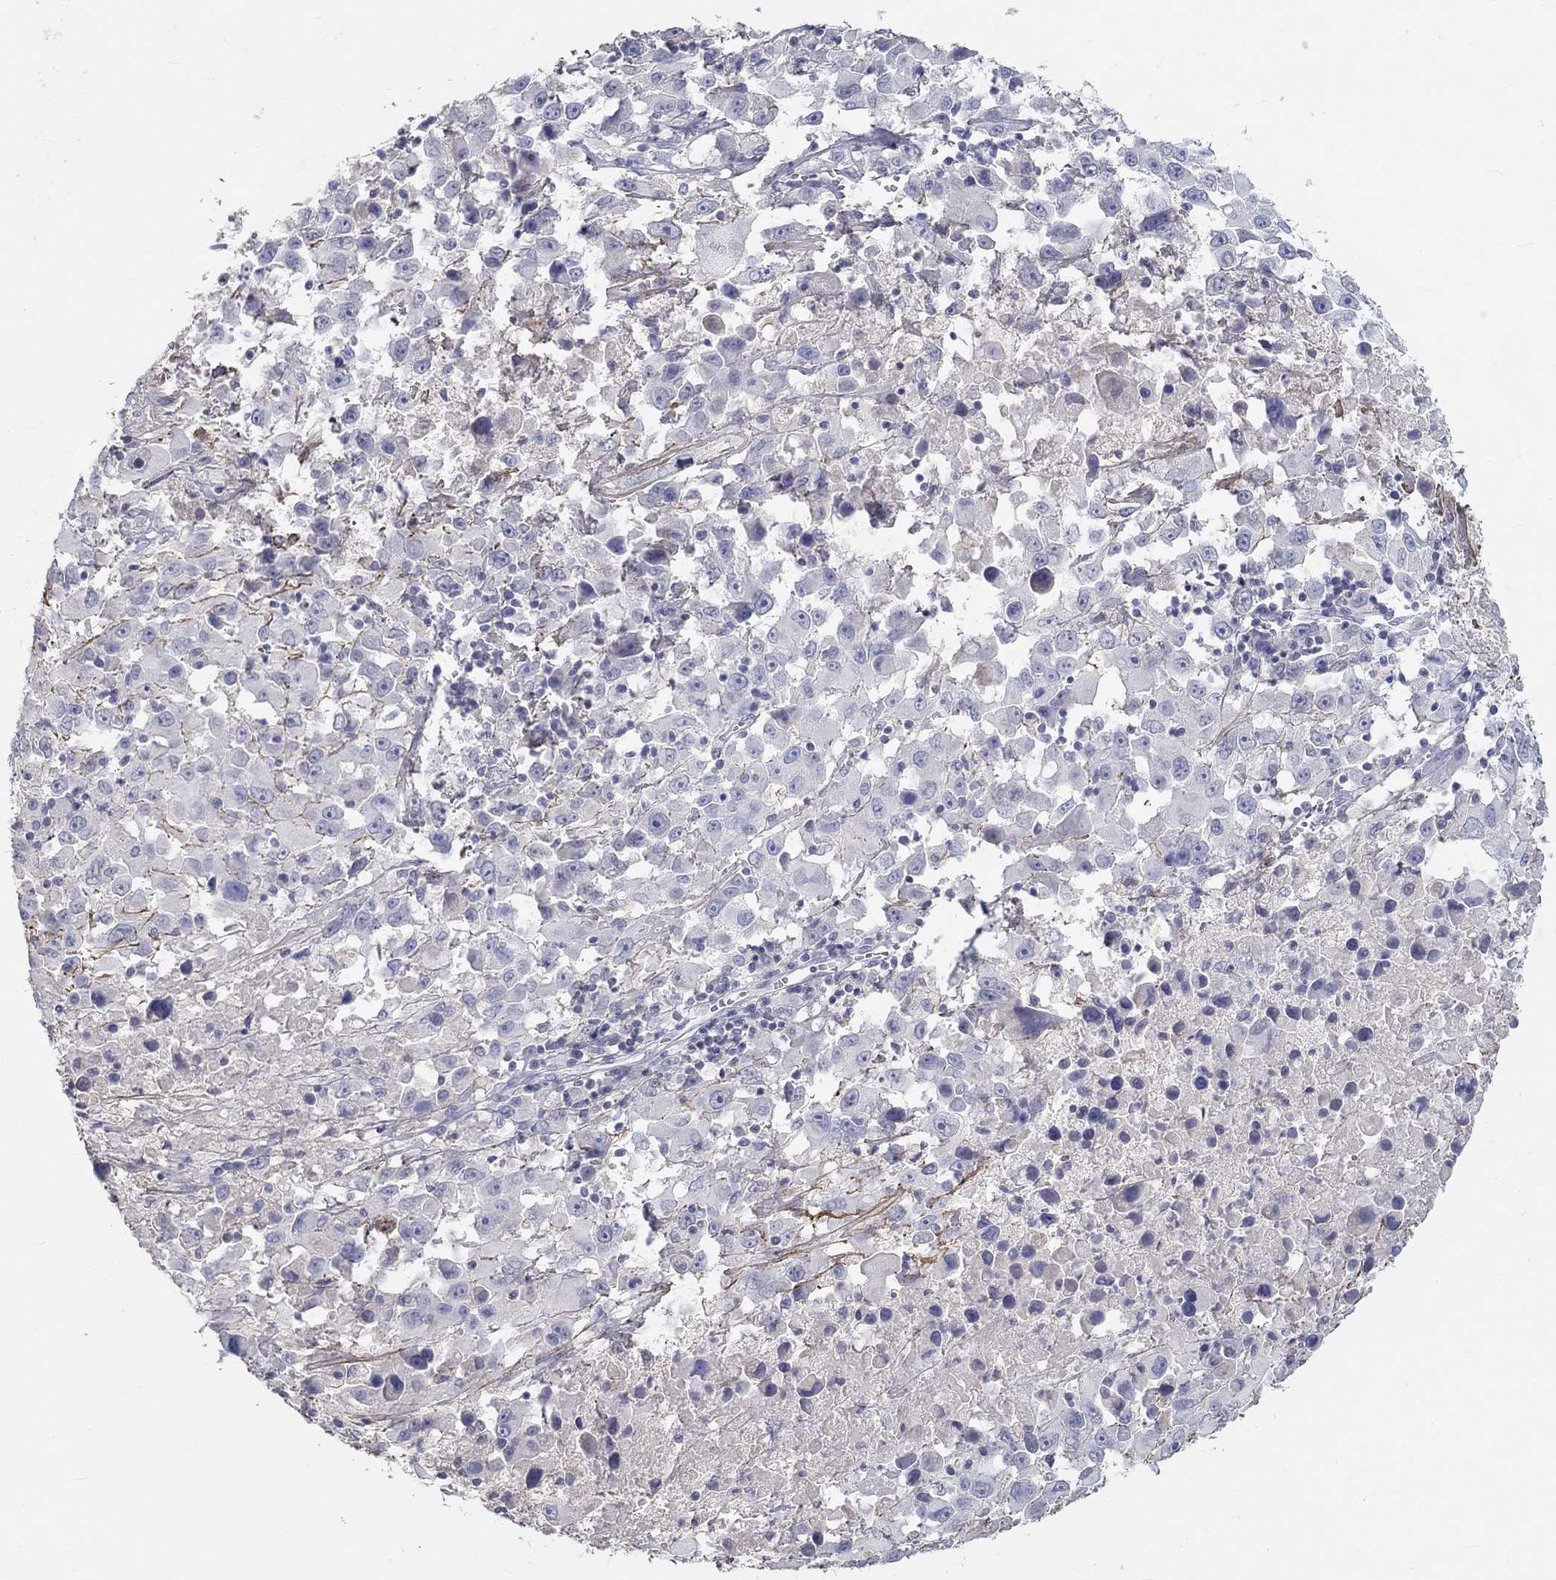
{"staining": {"intensity": "moderate", "quantity": "<25%", "location": "cytoplasmic/membranous"}, "tissue": "melanoma", "cell_type": "Tumor cells", "image_type": "cancer", "snomed": [{"axis": "morphology", "description": "Malignant melanoma, Metastatic site"}, {"axis": "topography", "description": "Lymph node"}], "caption": "An IHC histopathology image of tumor tissue is shown. Protein staining in brown labels moderate cytoplasmic/membranous positivity in malignant melanoma (metastatic site) within tumor cells.", "gene": "FGF2", "patient": {"sex": "male", "age": 50}}